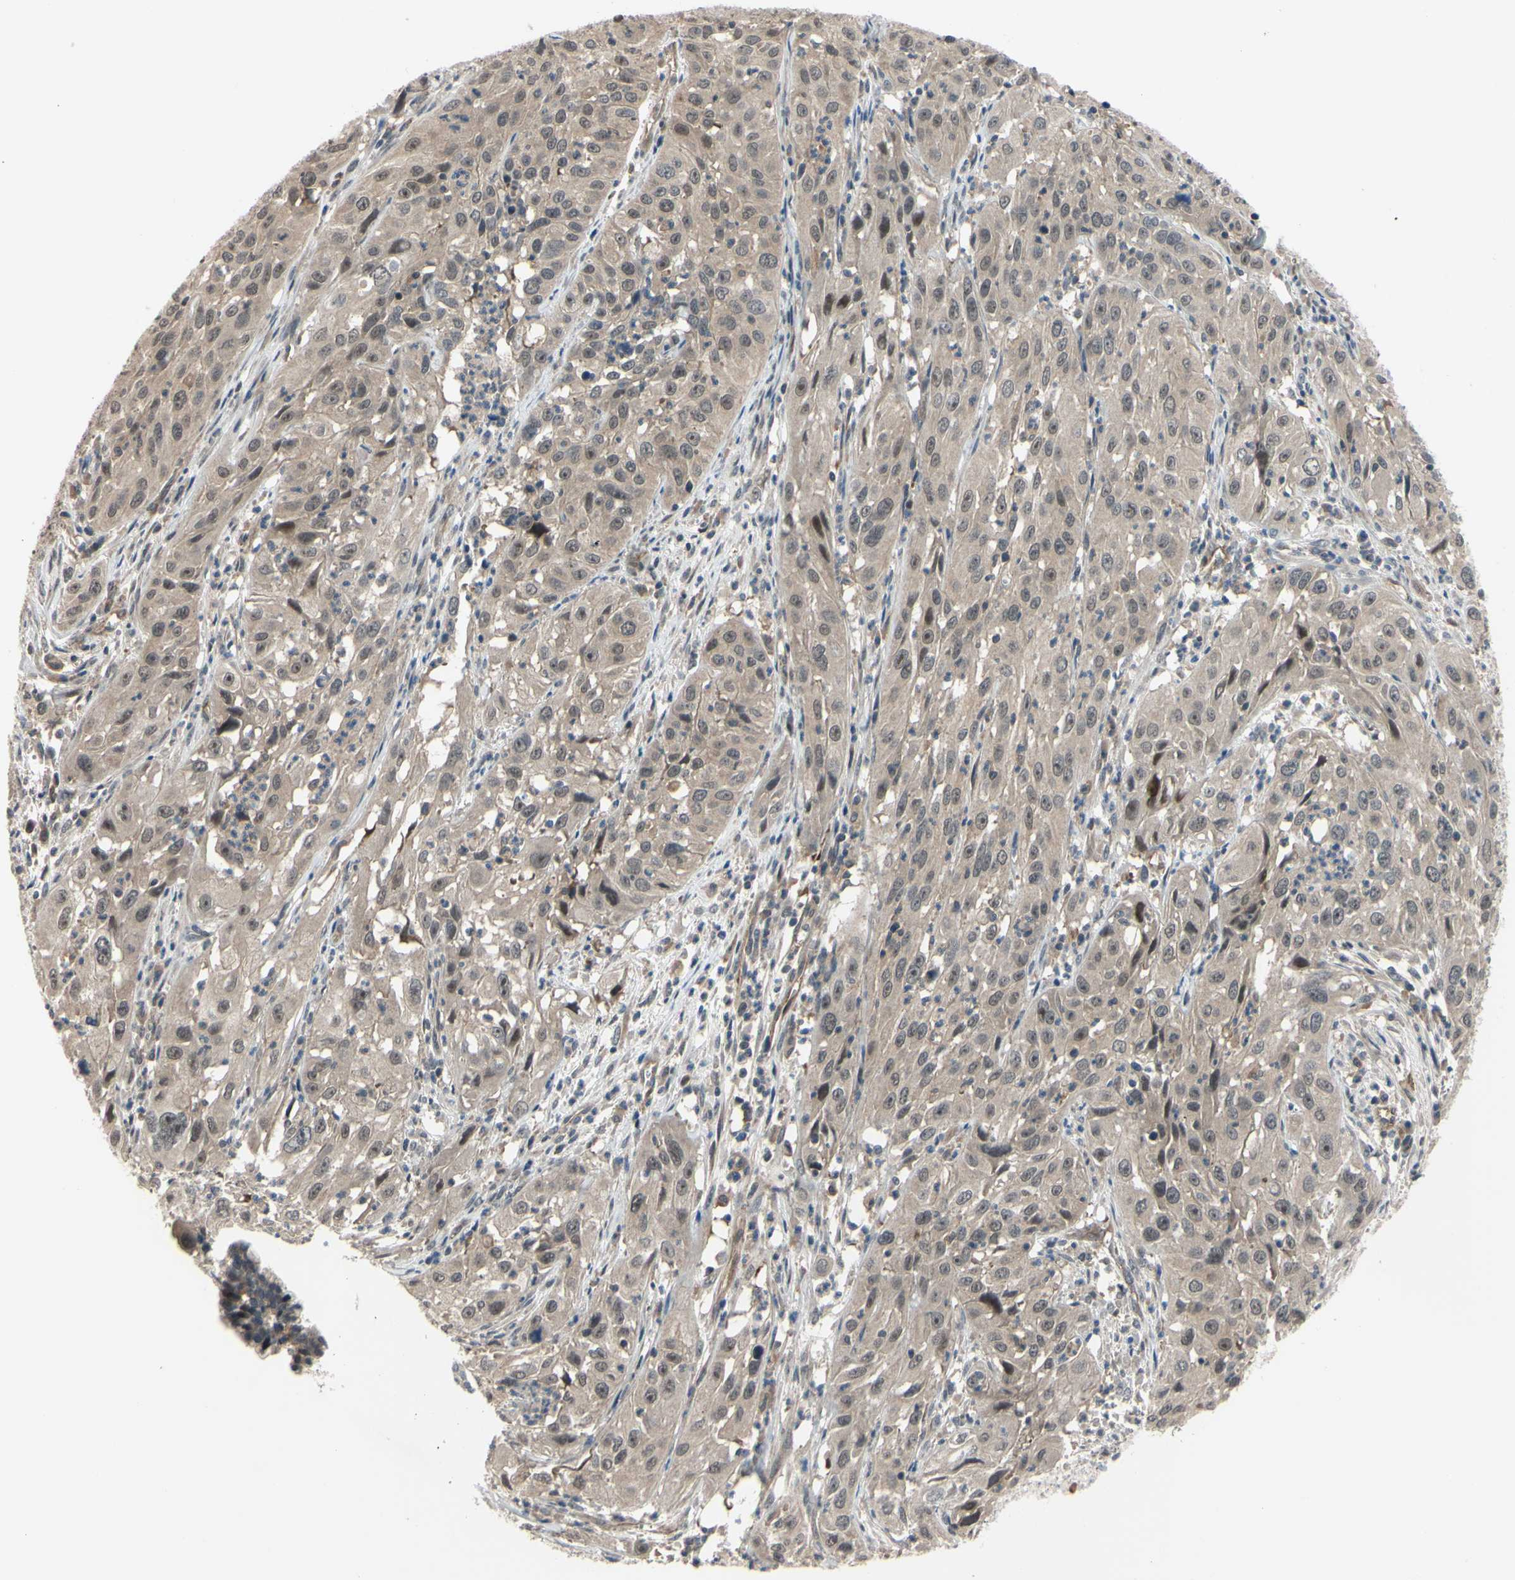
{"staining": {"intensity": "weak", "quantity": ">75%", "location": "cytoplasmic/membranous,nuclear"}, "tissue": "cervical cancer", "cell_type": "Tumor cells", "image_type": "cancer", "snomed": [{"axis": "morphology", "description": "Squamous cell carcinoma, NOS"}, {"axis": "topography", "description": "Cervix"}], "caption": "Cervical cancer (squamous cell carcinoma) stained for a protein shows weak cytoplasmic/membranous and nuclear positivity in tumor cells.", "gene": "COMMD9", "patient": {"sex": "female", "age": 32}}